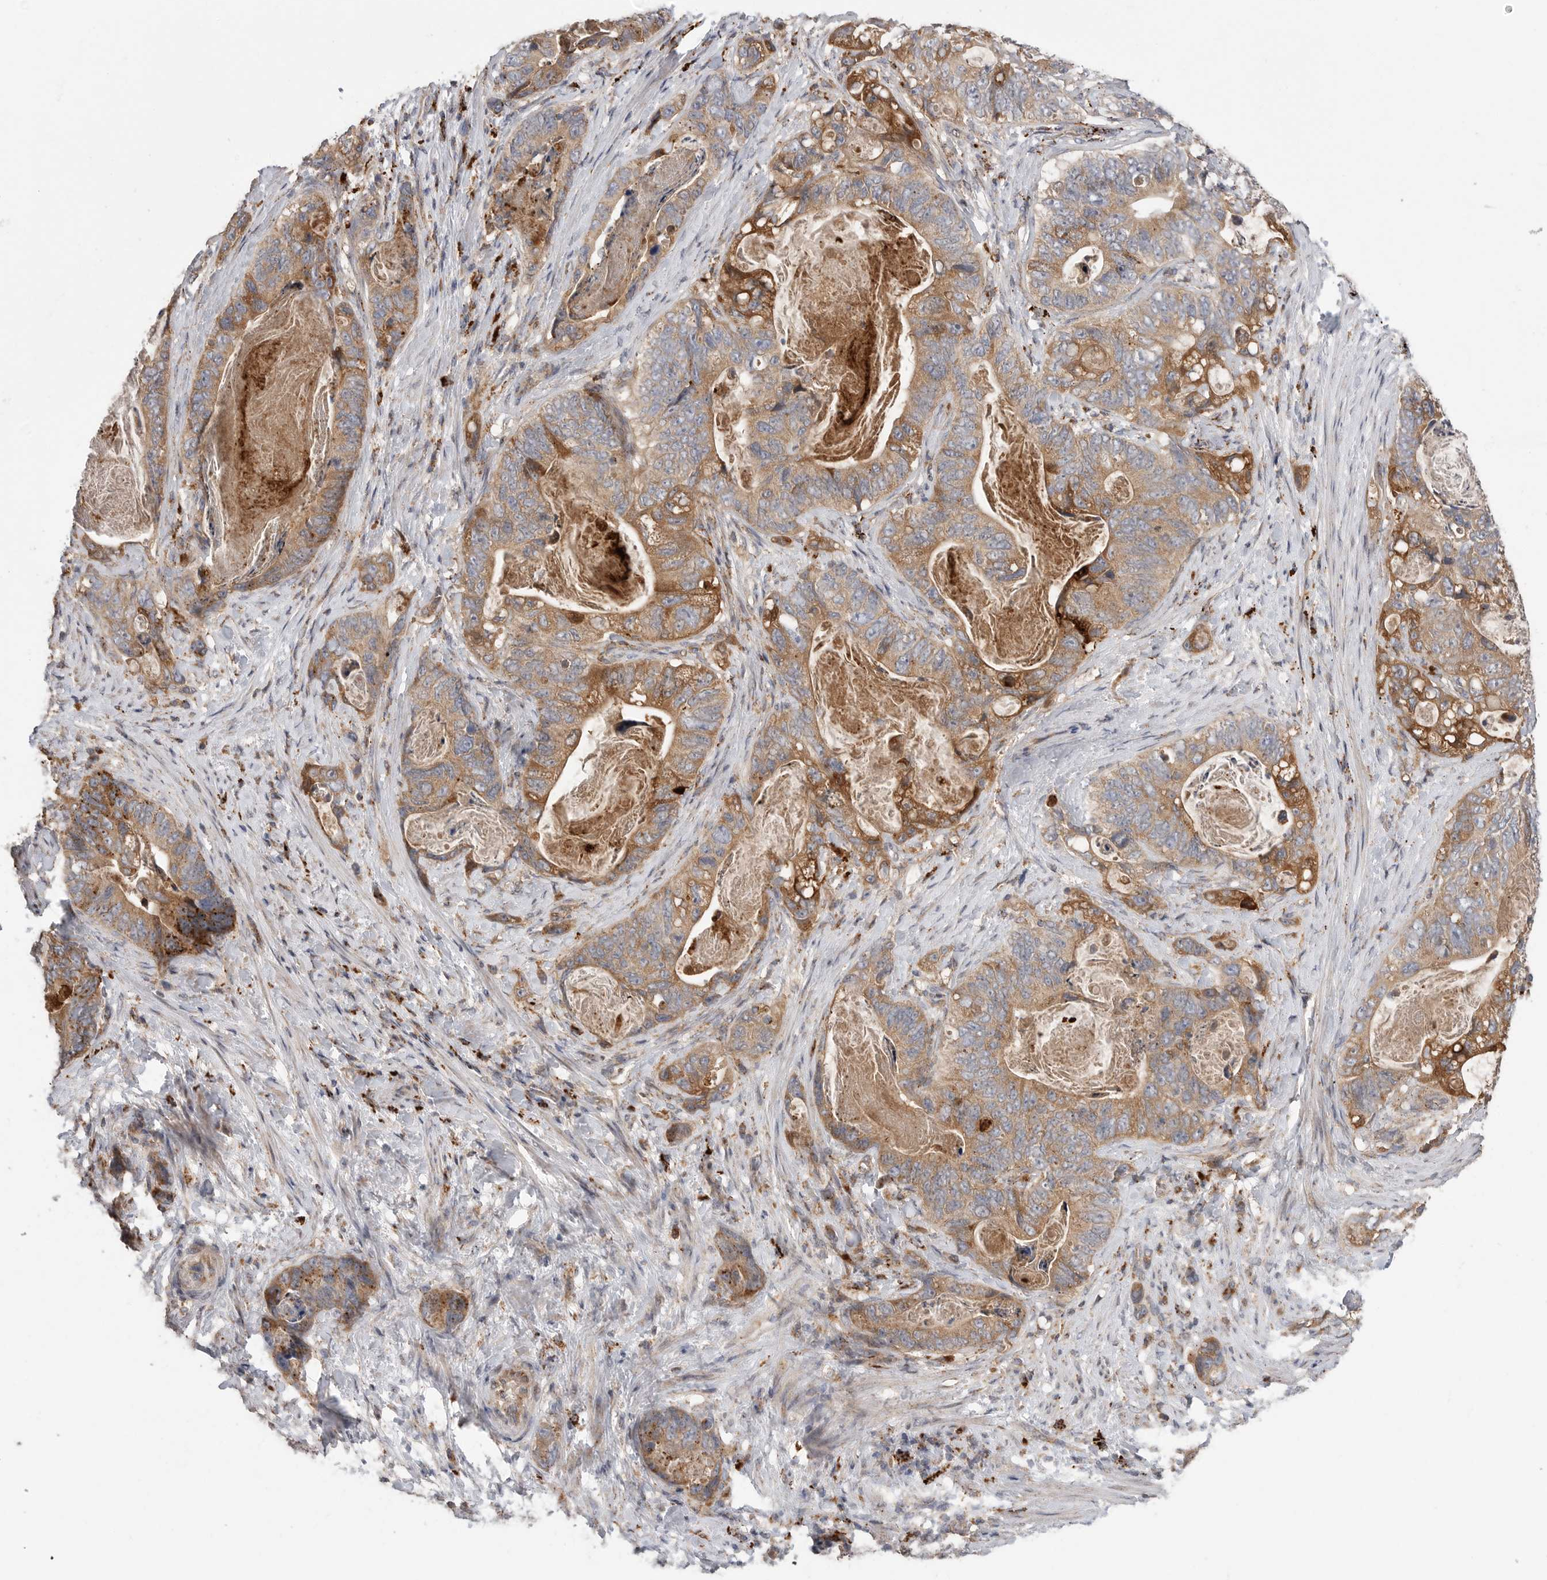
{"staining": {"intensity": "moderate", "quantity": ">75%", "location": "cytoplasmic/membranous"}, "tissue": "stomach cancer", "cell_type": "Tumor cells", "image_type": "cancer", "snomed": [{"axis": "morphology", "description": "Normal tissue, NOS"}, {"axis": "morphology", "description": "Adenocarcinoma, NOS"}, {"axis": "topography", "description": "Stomach"}], "caption": "IHC image of human stomach cancer stained for a protein (brown), which displays medium levels of moderate cytoplasmic/membranous staining in about >75% of tumor cells.", "gene": "GALNS", "patient": {"sex": "female", "age": 89}}